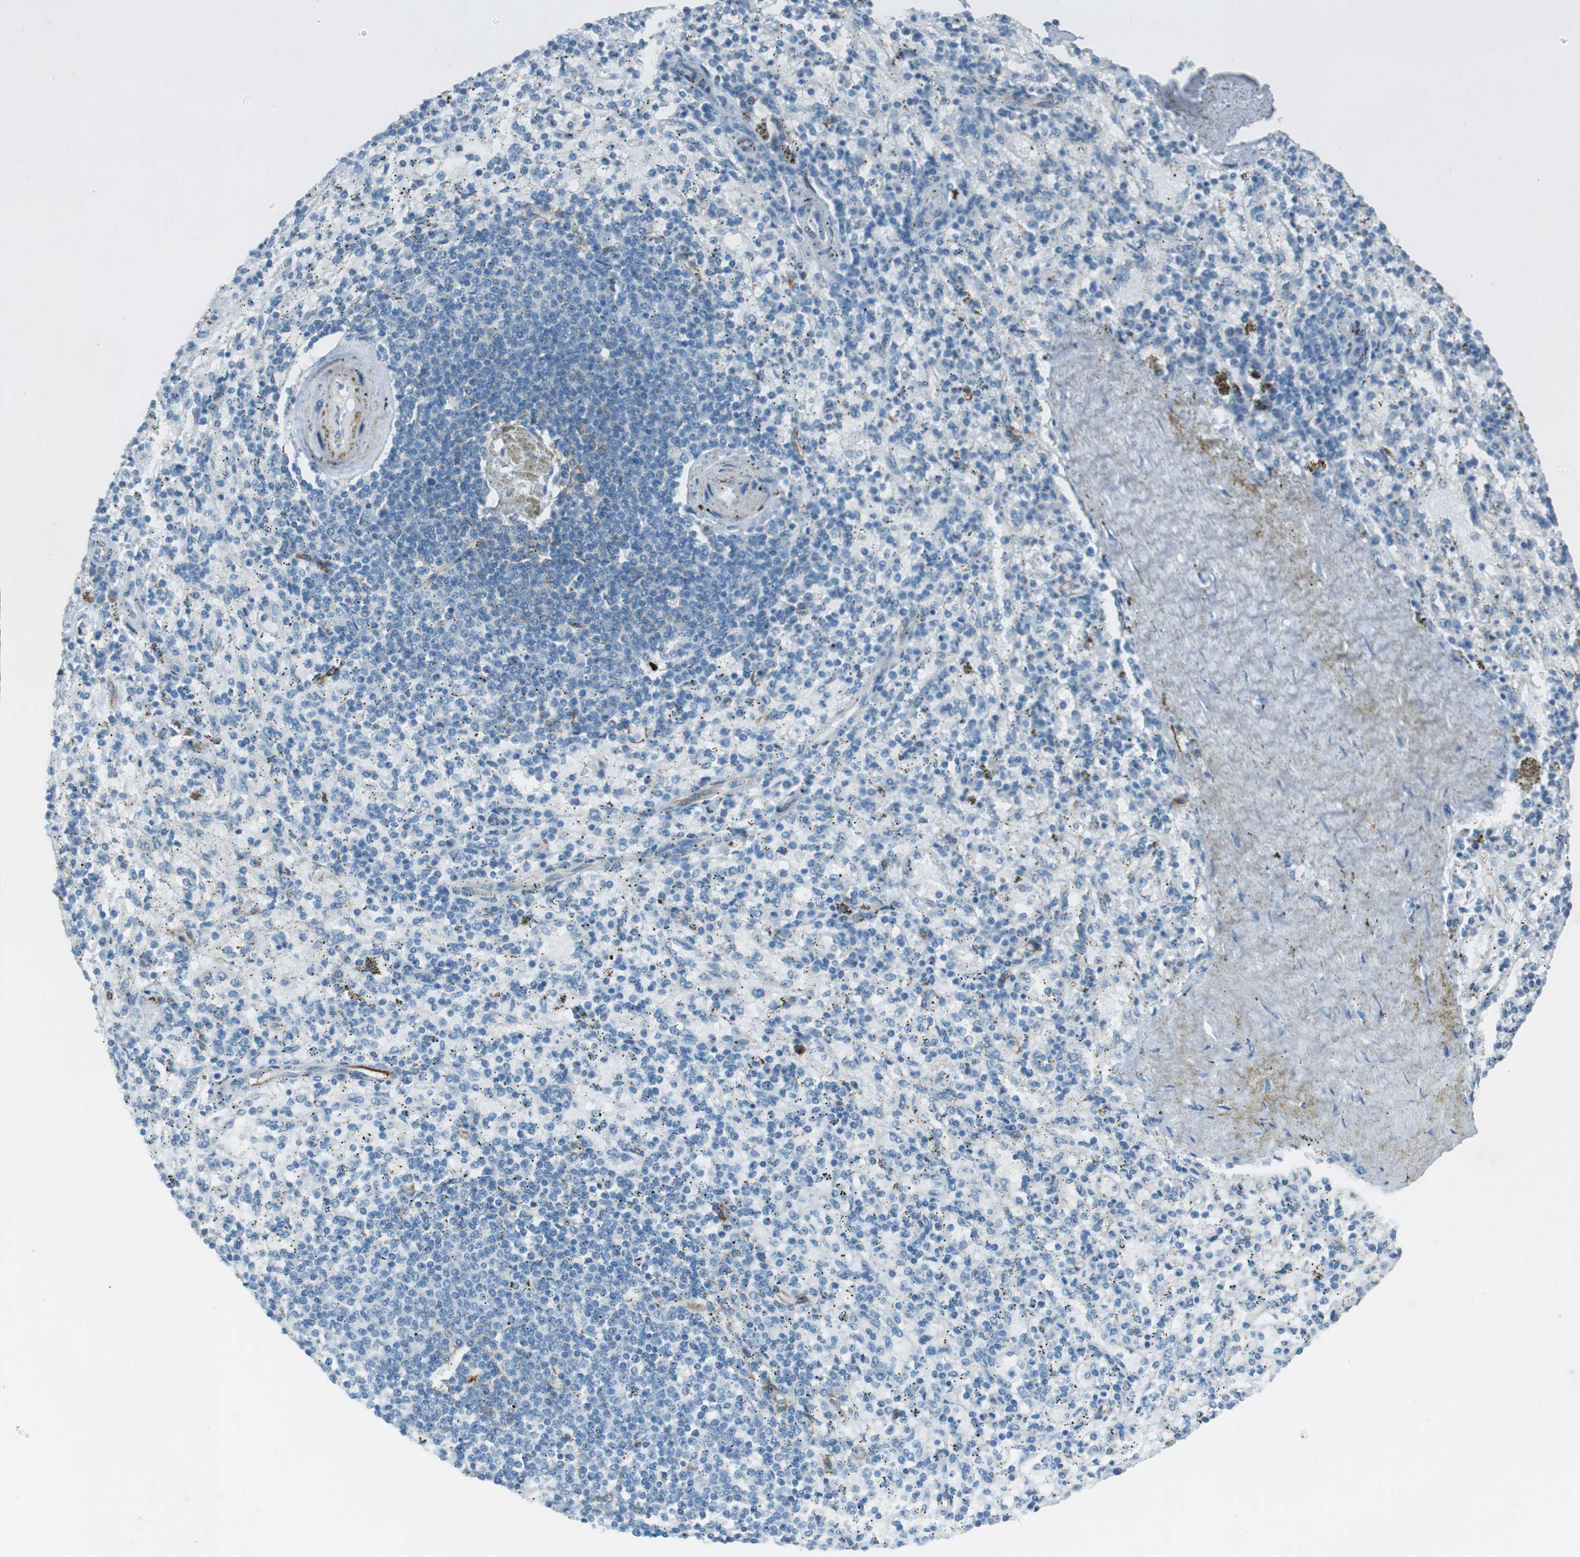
{"staining": {"intensity": "weak", "quantity": "<25%", "location": "cytoplasmic/membranous"}, "tissue": "spleen", "cell_type": "Cells in red pulp", "image_type": "normal", "snomed": [{"axis": "morphology", "description": "Normal tissue, NOS"}, {"axis": "topography", "description": "Spleen"}], "caption": "Immunohistochemical staining of unremarkable spleen exhibits no significant expression in cells in red pulp. (Brightfield microscopy of DAB (3,3'-diaminobenzidine) IHC at high magnification).", "gene": "TUBB2A", "patient": {"sex": "female", "age": 43}}